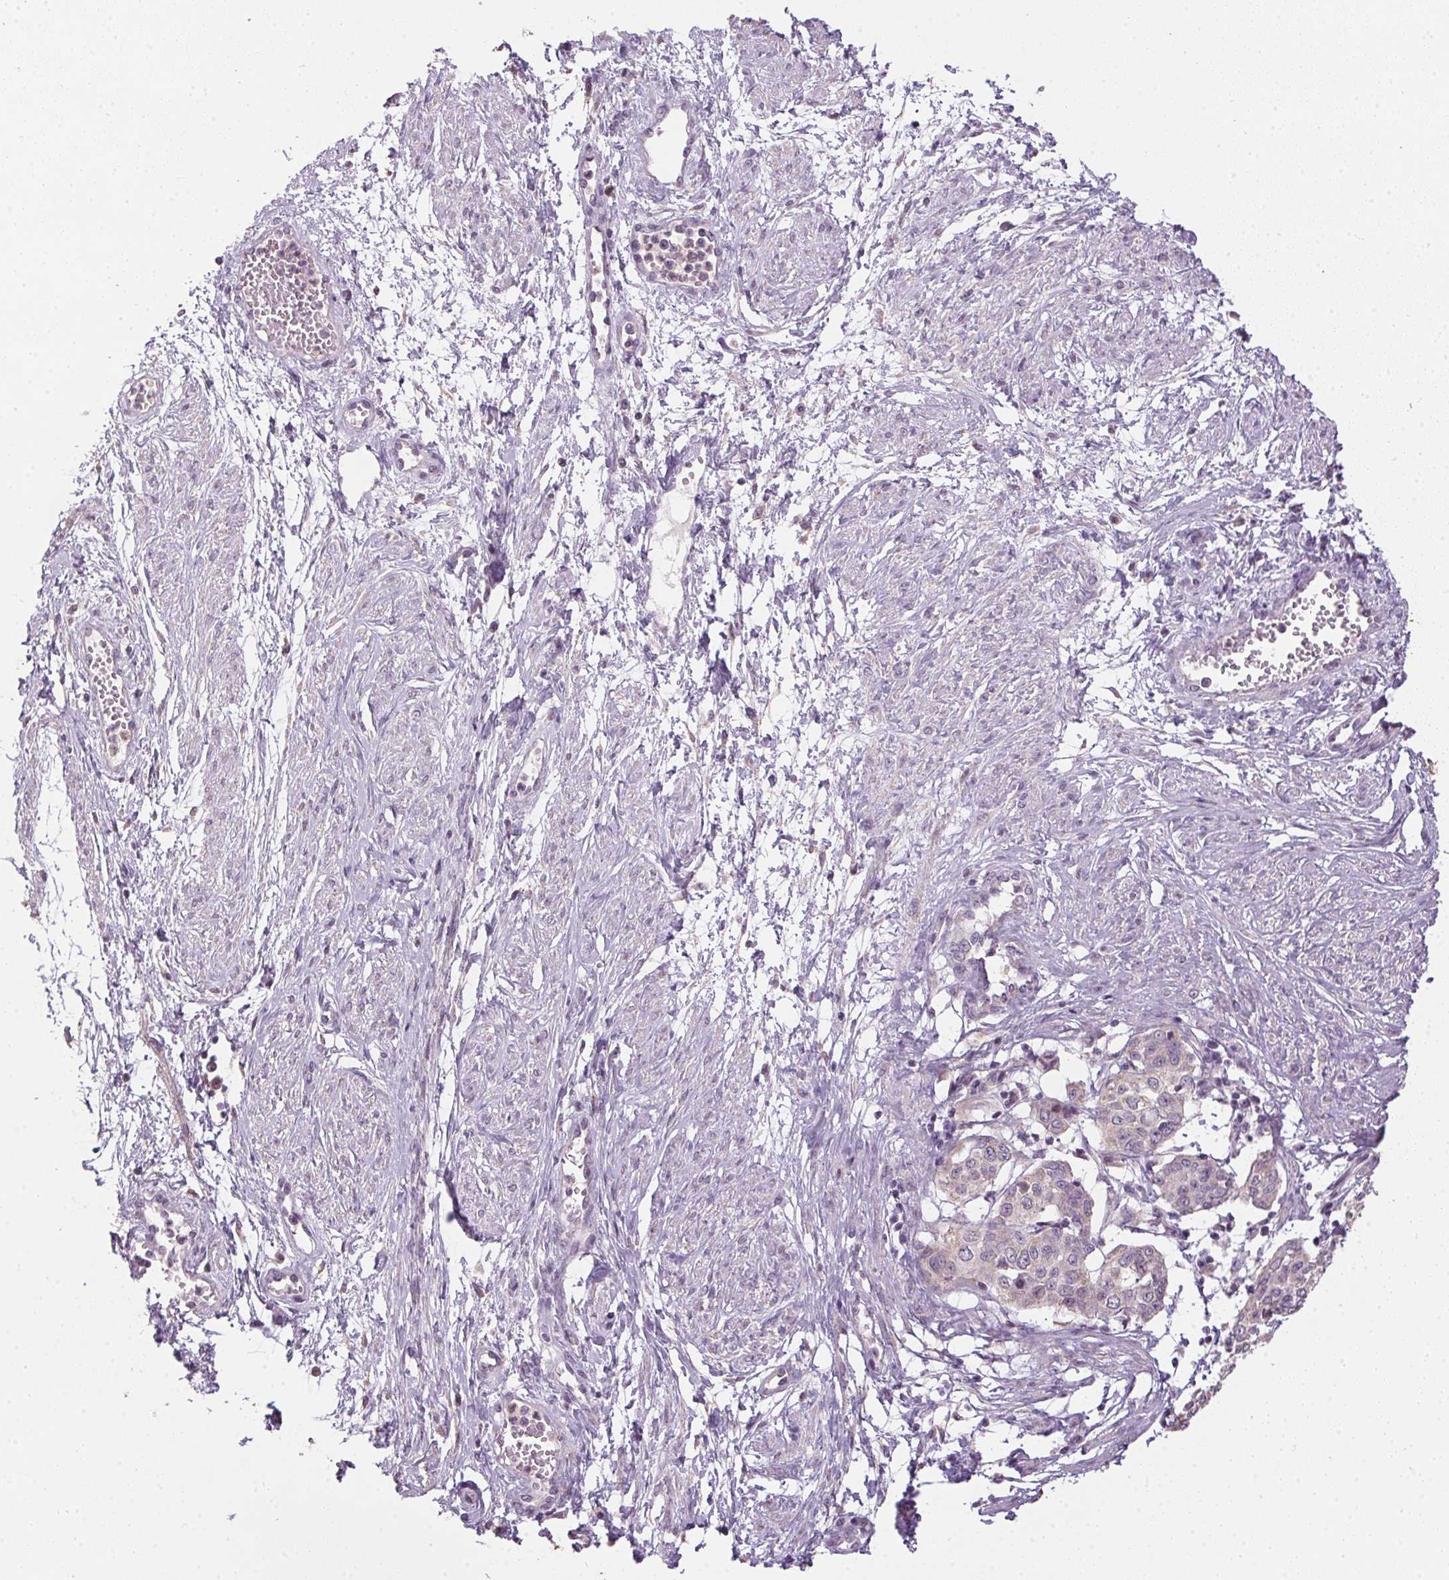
{"staining": {"intensity": "negative", "quantity": "none", "location": "none"}, "tissue": "cervical cancer", "cell_type": "Tumor cells", "image_type": "cancer", "snomed": [{"axis": "morphology", "description": "Squamous cell carcinoma, NOS"}, {"axis": "topography", "description": "Cervix"}], "caption": "There is no significant expression in tumor cells of cervical squamous cell carcinoma.", "gene": "SPACA9", "patient": {"sex": "female", "age": 34}}